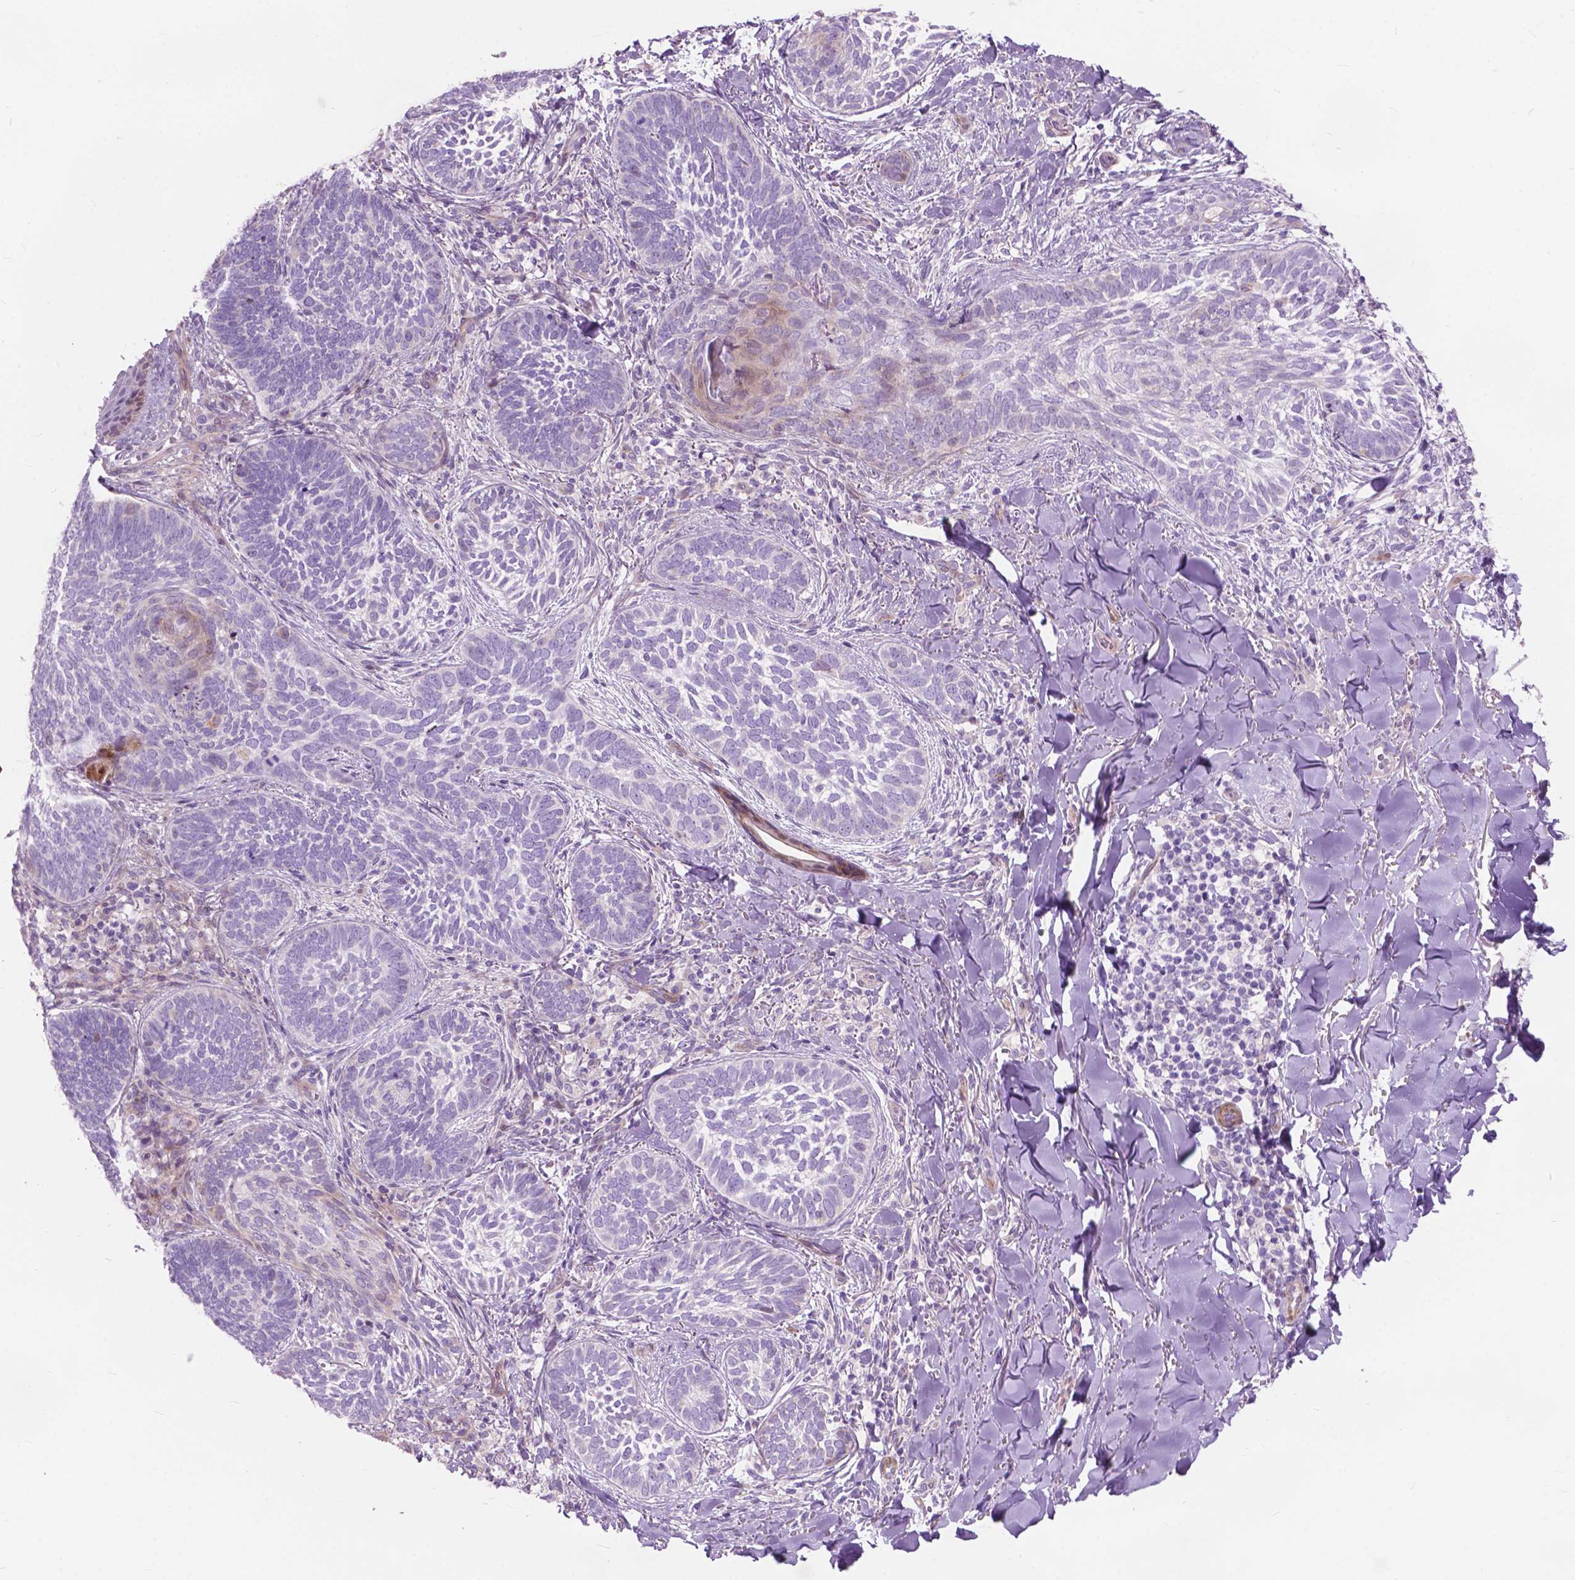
{"staining": {"intensity": "negative", "quantity": "none", "location": "none"}, "tissue": "skin cancer", "cell_type": "Tumor cells", "image_type": "cancer", "snomed": [{"axis": "morphology", "description": "Normal tissue, NOS"}, {"axis": "morphology", "description": "Basal cell carcinoma"}, {"axis": "topography", "description": "Skin"}], "caption": "Immunohistochemistry image of neoplastic tissue: human basal cell carcinoma (skin) stained with DAB exhibits no significant protein staining in tumor cells.", "gene": "MORN1", "patient": {"sex": "male", "age": 46}}